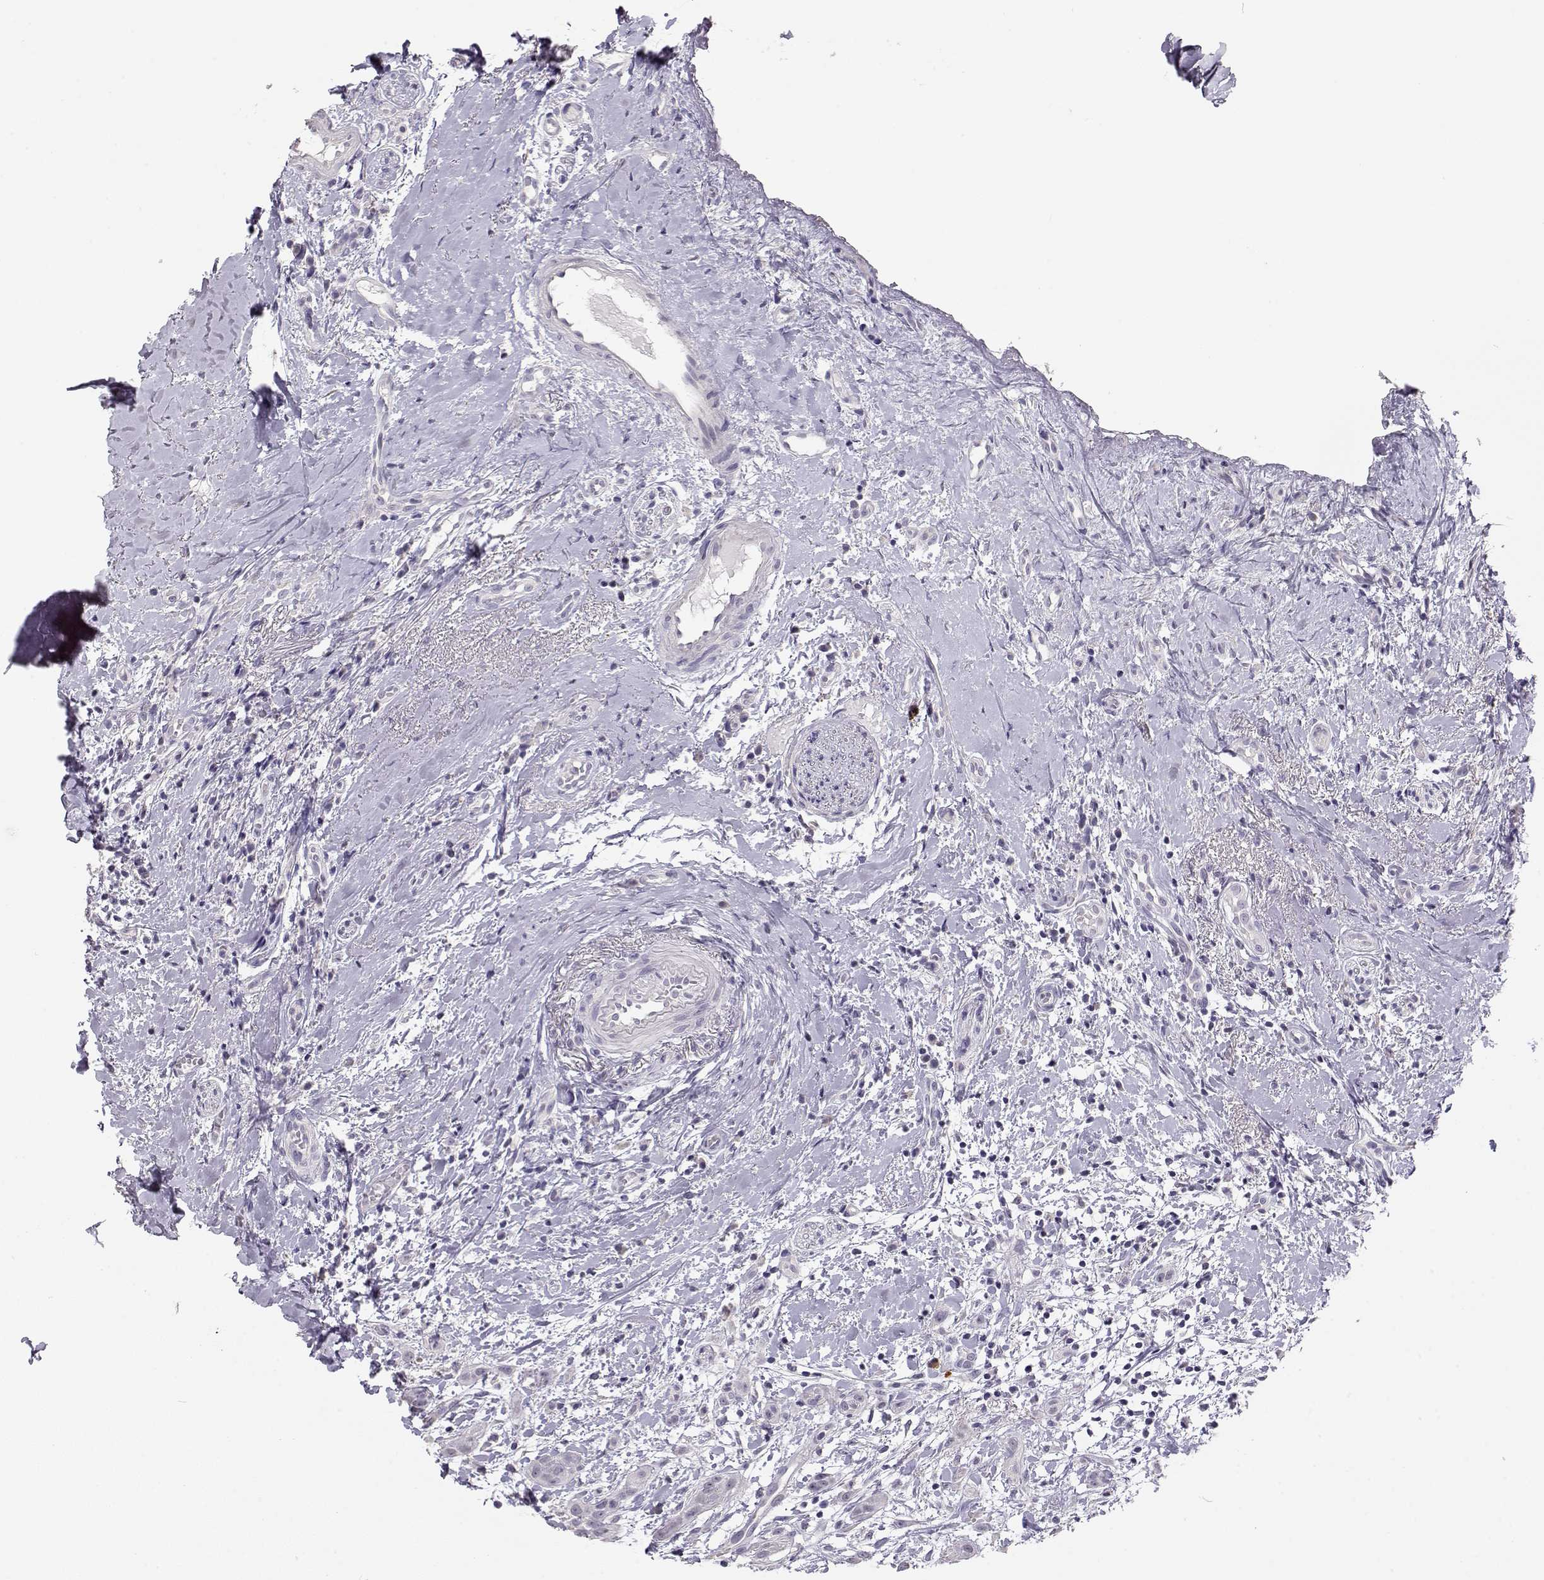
{"staining": {"intensity": "negative", "quantity": "none", "location": "none"}, "tissue": "head and neck cancer", "cell_type": "Tumor cells", "image_type": "cancer", "snomed": [{"axis": "morphology", "description": "Normal tissue, NOS"}, {"axis": "morphology", "description": "Squamous cell carcinoma, NOS"}, {"axis": "topography", "description": "Oral tissue"}, {"axis": "topography", "description": "Salivary gland"}, {"axis": "topography", "description": "Head-Neck"}], "caption": "Immunohistochemical staining of human head and neck squamous cell carcinoma reveals no significant positivity in tumor cells. (Stains: DAB (3,3'-diaminobenzidine) IHC with hematoxylin counter stain, Microscopy: brightfield microscopy at high magnification).", "gene": "NUTM1", "patient": {"sex": "female", "age": 62}}